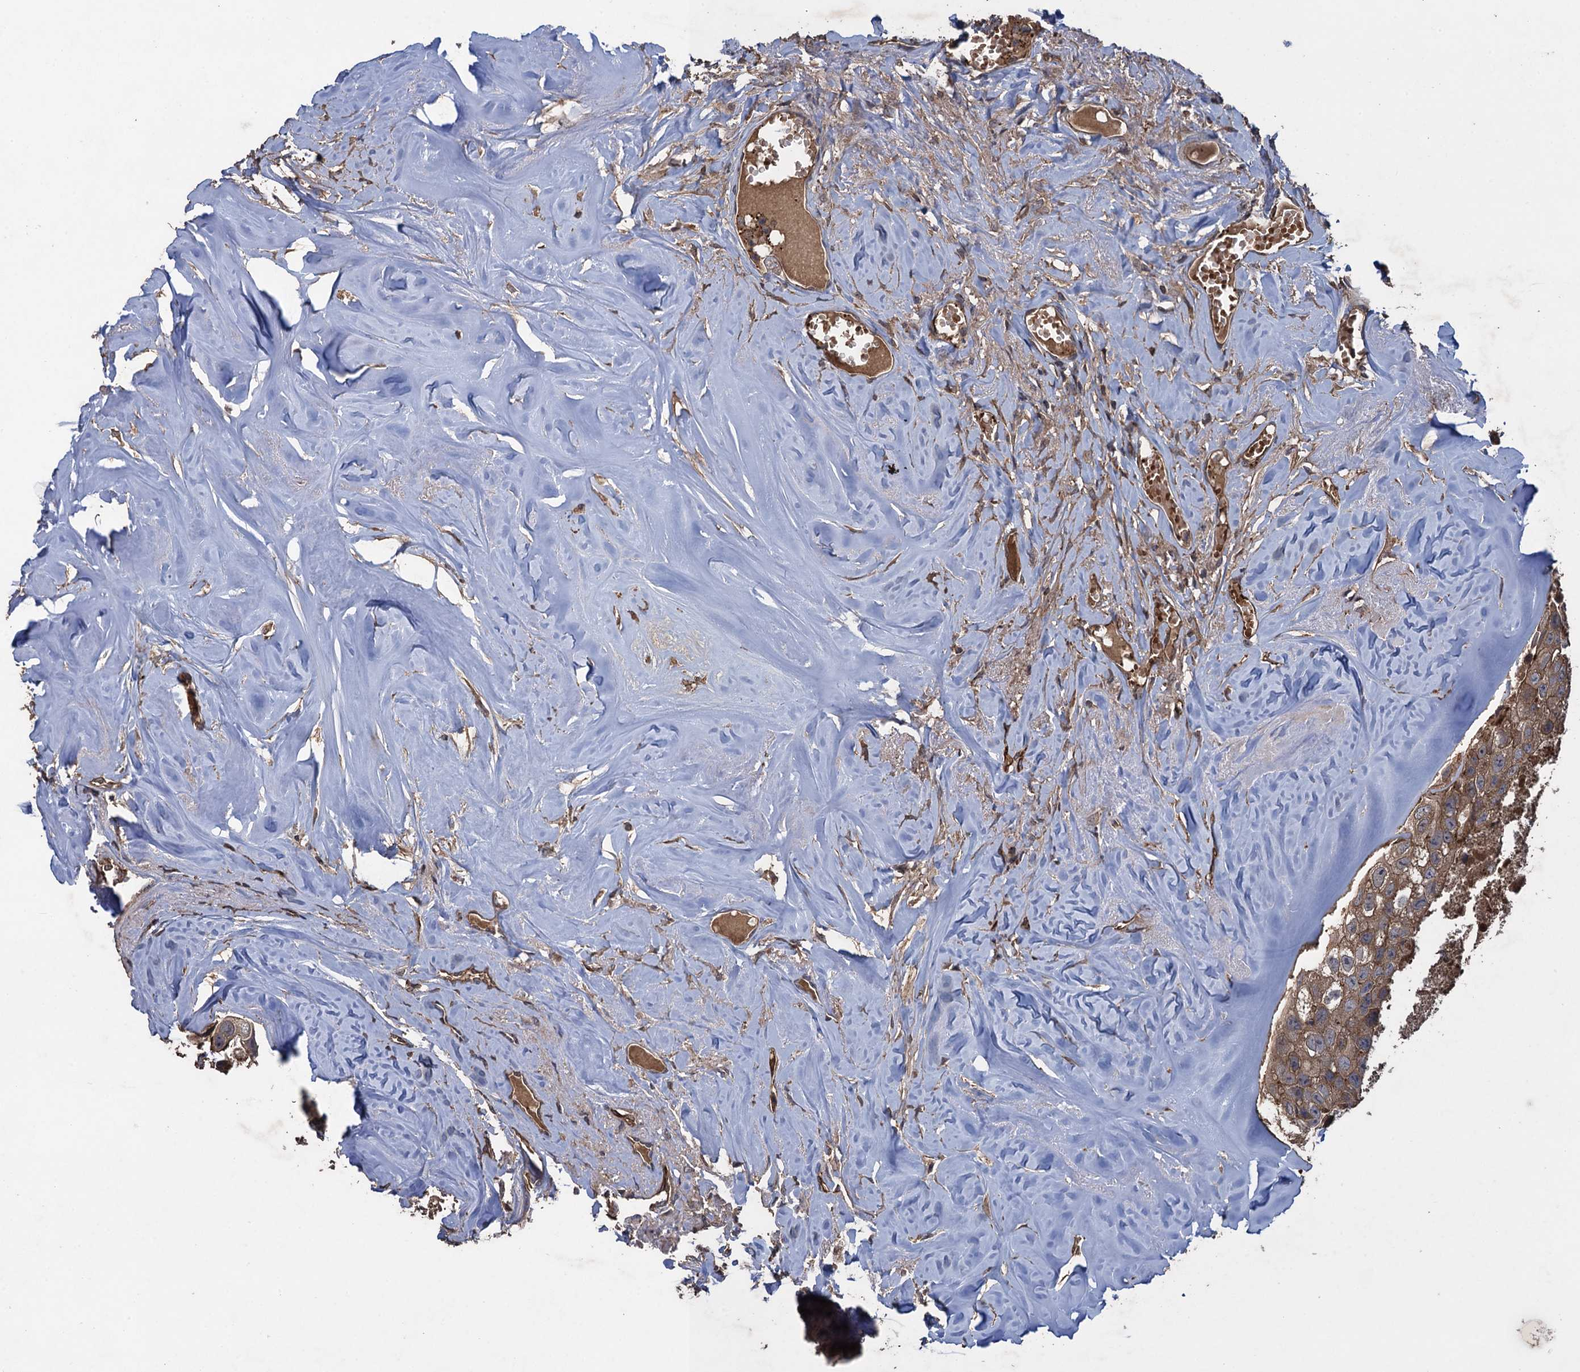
{"staining": {"intensity": "moderate", "quantity": ">75%", "location": "cytoplasmic/membranous"}, "tissue": "head and neck cancer", "cell_type": "Tumor cells", "image_type": "cancer", "snomed": [{"axis": "morphology", "description": "Adenocarcinoma, NOS"}, {"axis": "morphology", "description": "Adenocarcinoma, metastatic, NOS"}, {"axis": "topography", "description": "Head-Neck"}], "caption": "A brown stain highlights moderate cytoplasmic/membranous staining of a protein in head and neck cancer (adenocarcinoma) tumor cells. (Brightfield microscopy of DAB IHC at high magnification).", "gene": "TXNDC11", "patient": {"sex": "male", "age": 75}}